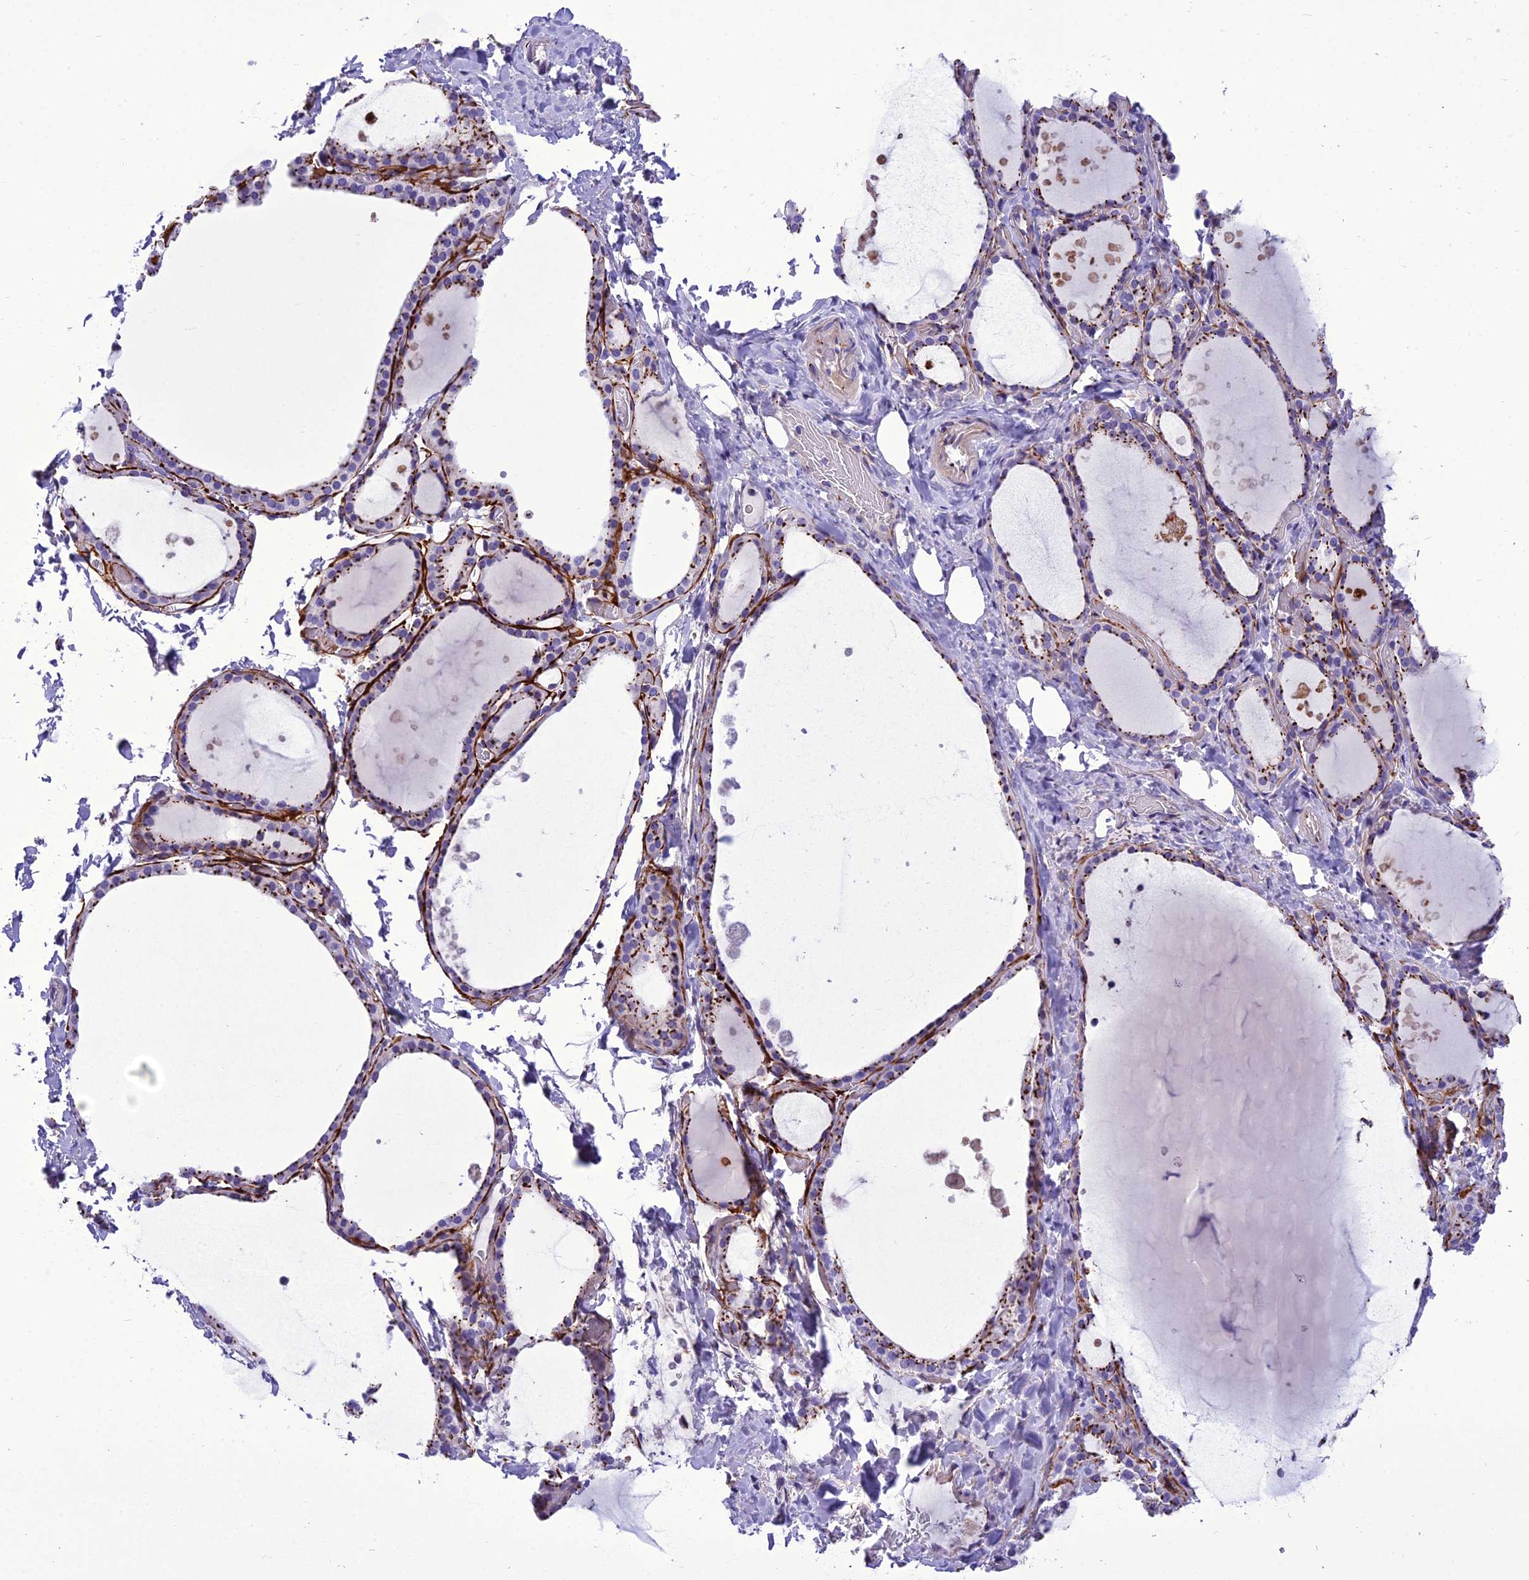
{"staining": {"intensity": "moderate", "quantity": ">75%", "location": "cytoplasmic/membranous"}, "tissue": "thyroid gland", "cell_type": "Glandular cells", "image_type": "normal", "snomed": [{"axis": "morphology", "description": "Normal tissue, NOS"}, {"axis": "topography", "description": "Thyroid gland"}], "caption": "A high-resolution micrograph shows immunohistochemistry staining of normal thyroid gland, which reveals moderate cytoplasmic/membranous positivity in approximately >75% of glandular cells.", "gene": "GOLM2", "patient": {"sex": "female", "age": 44}}